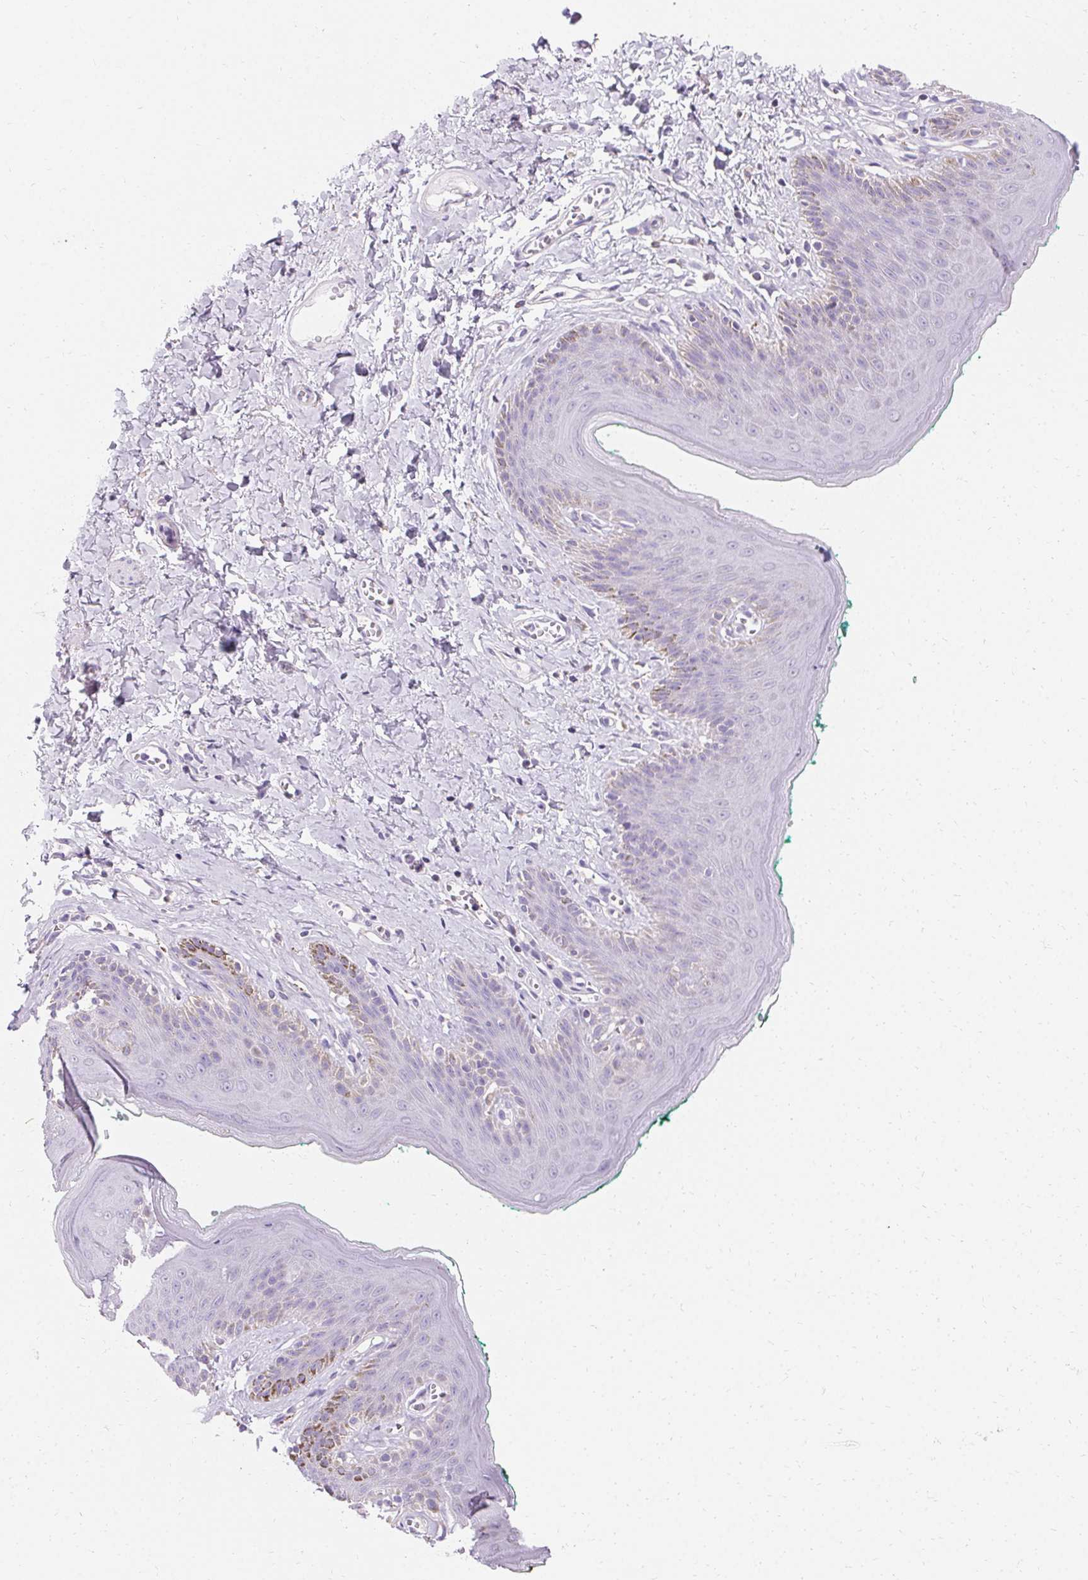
{"staining": {"intensity": "moderate", "quantity": "<25%", "location": "cytoplasmic/membranous"}, "tissue": "skin", "cell_type": "Epidermal cells", "image_type": "normal", "snomed": [{"axis": "morphology", "description": "Normal tissue, NOS"}, {"axis": "topography", "description": "Vulva"}, {"axis": "topography", "description": "Peripheral nerve tissue"}], "caption": "The image demonstrates immunohistochemical staining of normal skin. There is moderate cytoplasmic/membranous positivity is identified in approximately <25% of epidermal cells. The staining is performed using DAB (3,3'-diaminobenzidine) brown chromogen to label protein expression. The nuclei are counter-stained blue using hematoxylin.", "gene": "ASGR2", "patient": {"sex": "female", "age": 66}}